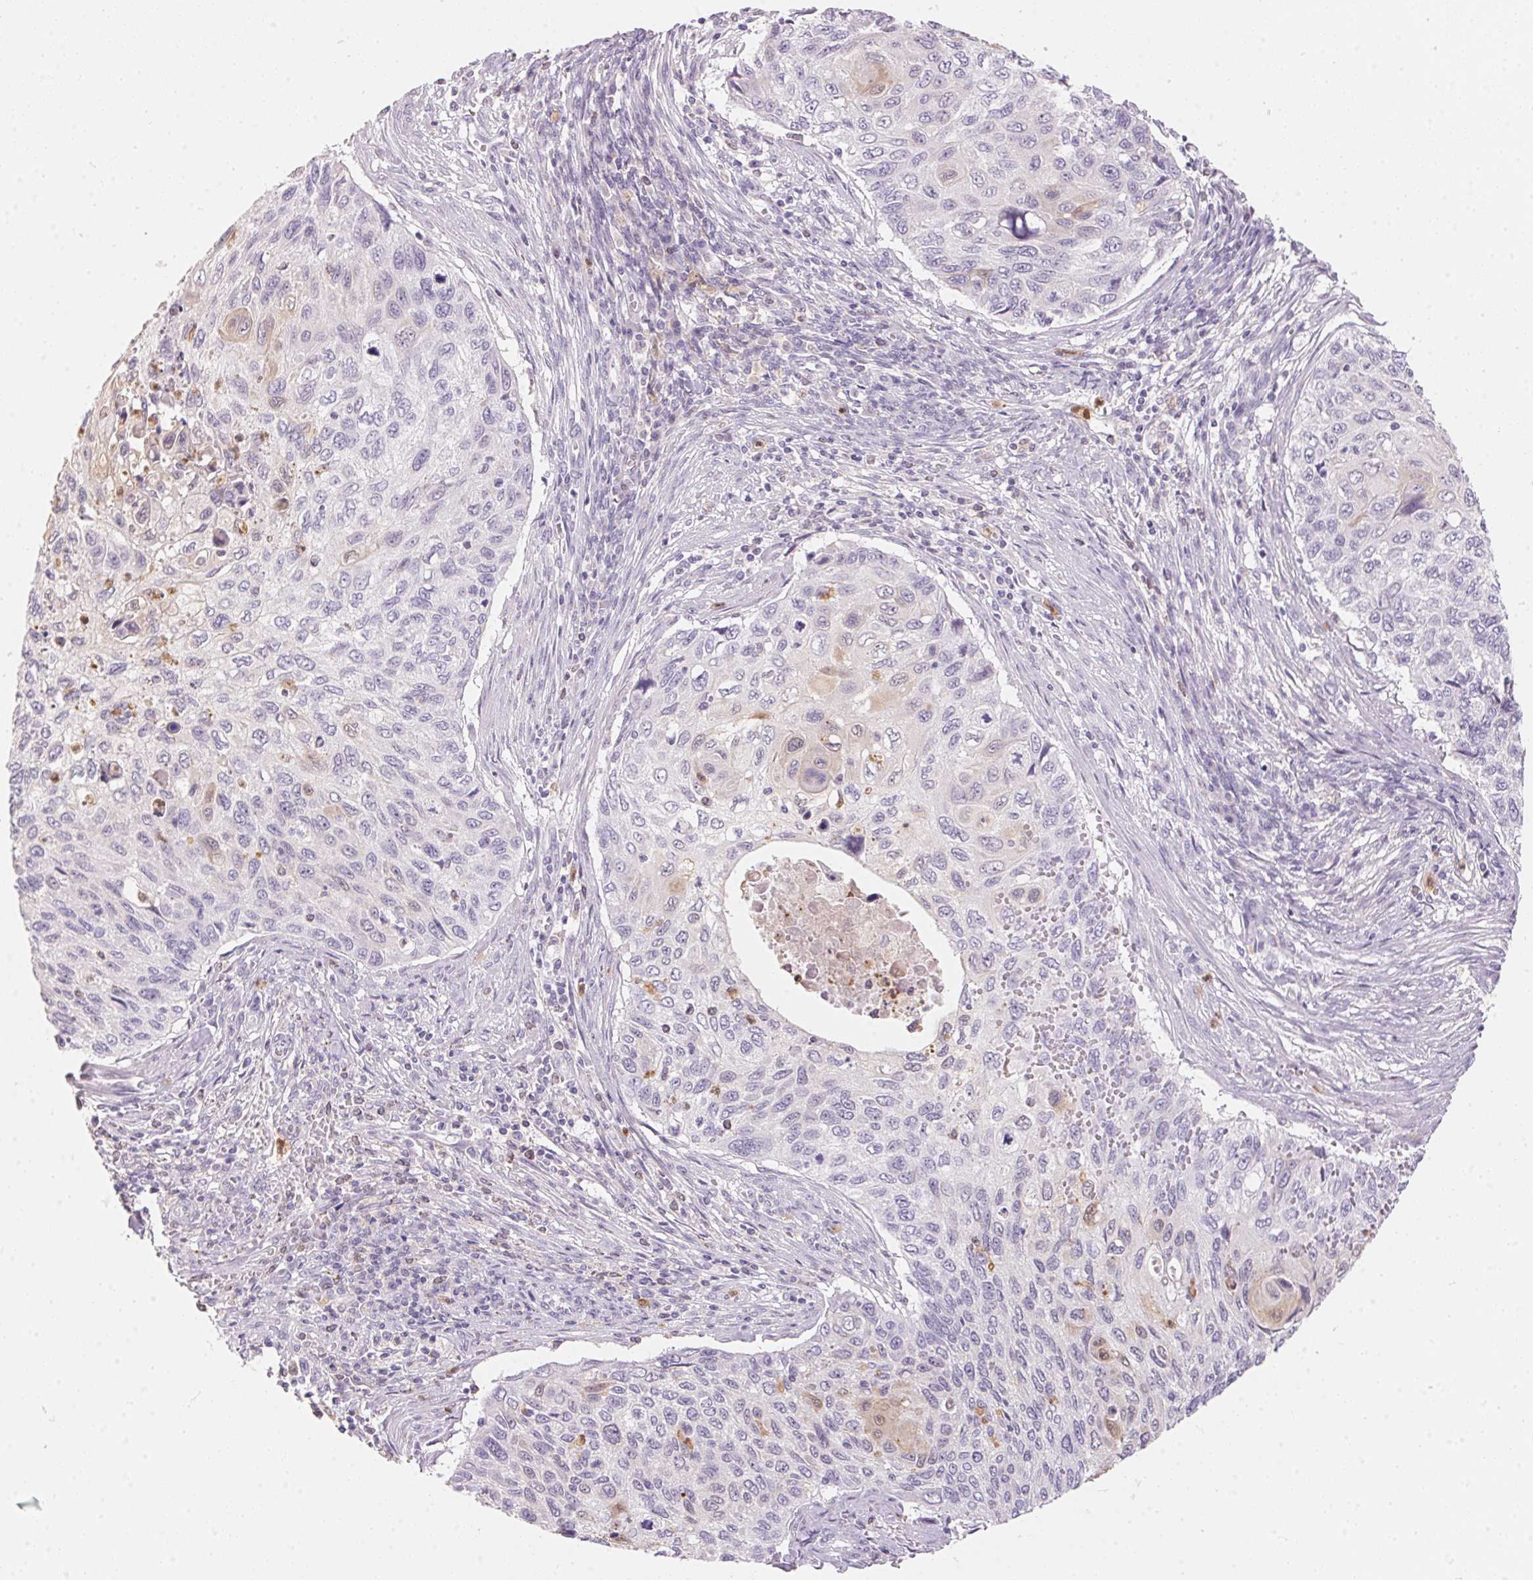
{"staining": {"intensity": "negative", "quantity": "none", "location": "none"}, "tissue": "cervical cancer", "cell_type": "Tumor cells", "image_type": "cancer", "snomed": [{"axis": "morphology", "description": "Squamous cell carcinoma, NOS"}, {"axis": "topography", "description": "Cervix"}], "caption": "DAB immunohistochemical staining of cervical cancer (squamous cell carcinoma) exhibits no significant positivity in tumor cells.", "gene": "SERPINB1", "patient": {"sex": "female", "age": 70}}